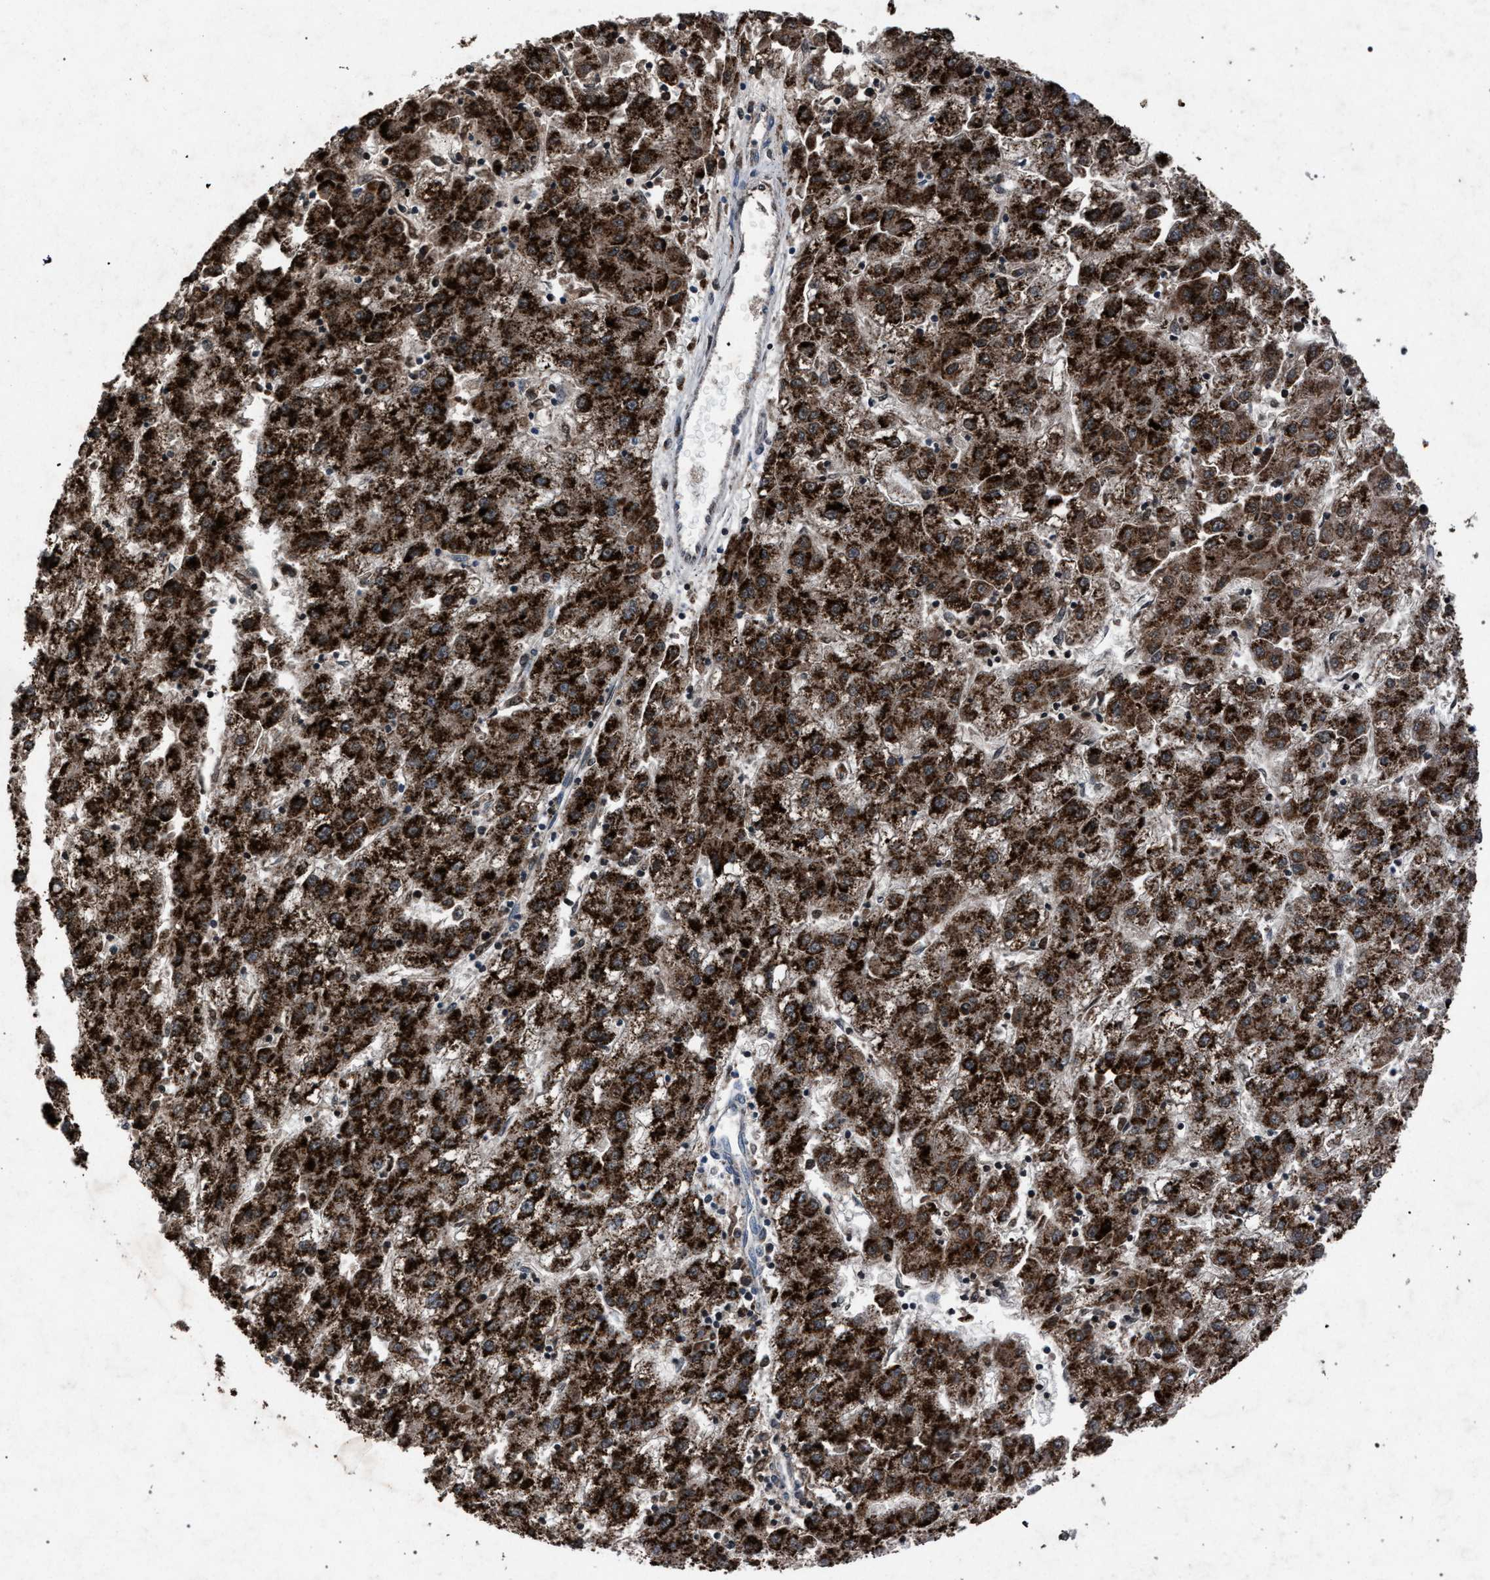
{"staining": {"intensity": "strong", "quantity": ">75%", "location": "cytoplasmic/membranous"}, "tissue": "liver cancer", "cell_type": "Tumor cells", "image_type": "cancer", "snomed": [{"axis": "morphology", "description": "Carcinoma, Hepatocellular, NOS"}, {"axis": "topography", "description": "Liver"}], "caption": "Protein expression analysis of liver cancer displays strong cytoplasmic/membranous expression in about >75% of tumor cells. The staining was performed using DAB (3,3'-diaminobenzidine) to visualize the protein expression in brown, while the nuclei were stained in blue with hematoxylin (Magnification: 20x).", "gene": "HSD17B4", "patient": {"sex": "male", "age": 72}}